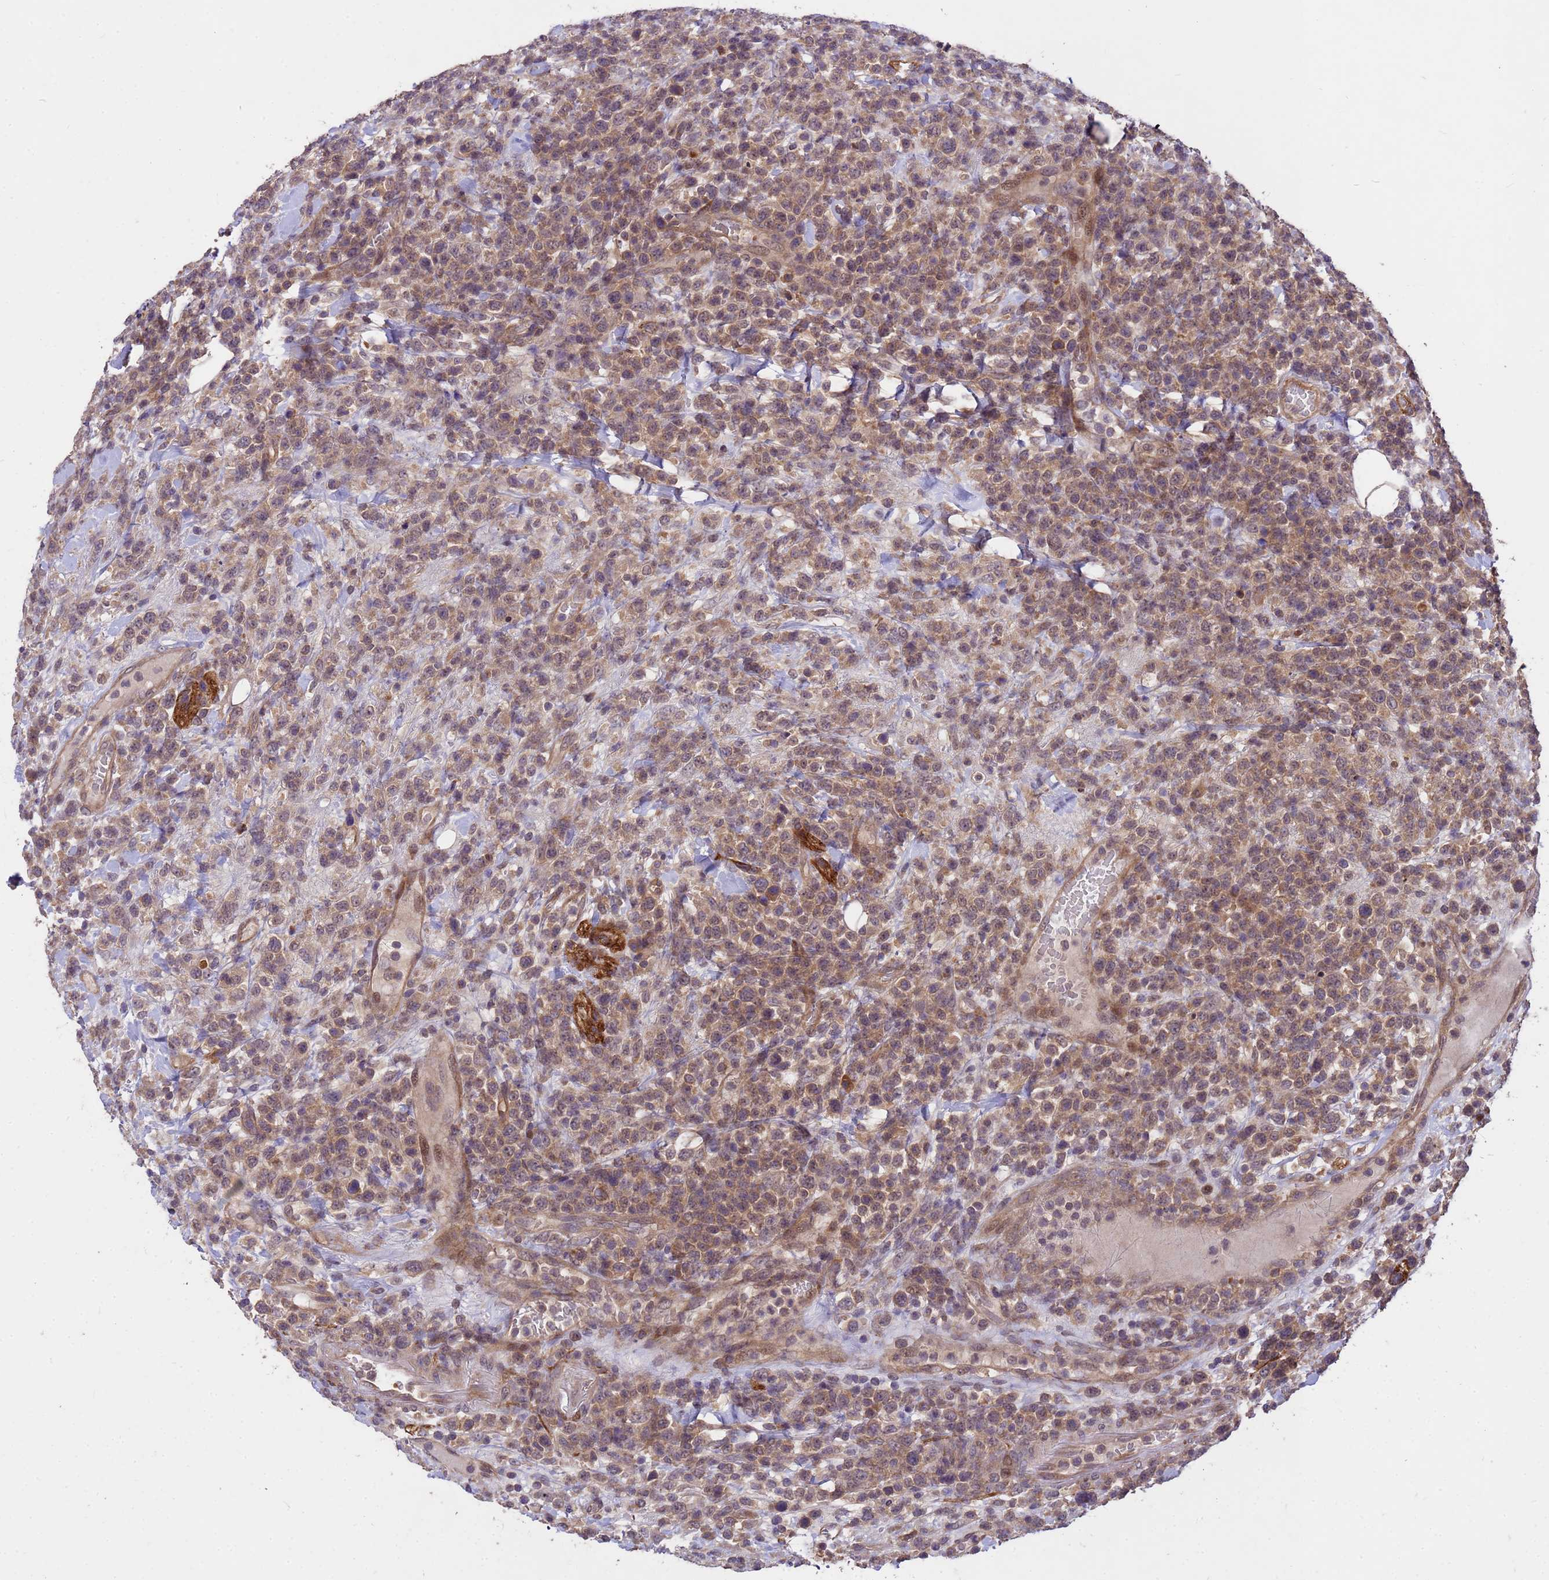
{"staining": {"intensity": "moderate", "quantity": ">75%", "location": "cytoplasmic/membranous"}, "tissue": "lymphoma", "cell_type": "Tumor cells", "image_type": "cancer", "snomed": [{"axis": "morphology", "description": "Malignant lymphoma, non-Hodgkin's type, High grade"}, {"axis": "topography", "description": "Colon"}], "caption": "Lymphoma was stained to show a protein in brown. There is medium levels of moderate cytoplasmic/membranous expression in approximately >75% of tumor cells.", "gene": "PPP2CB", "patient": {"sex": "female", "age": 53}}